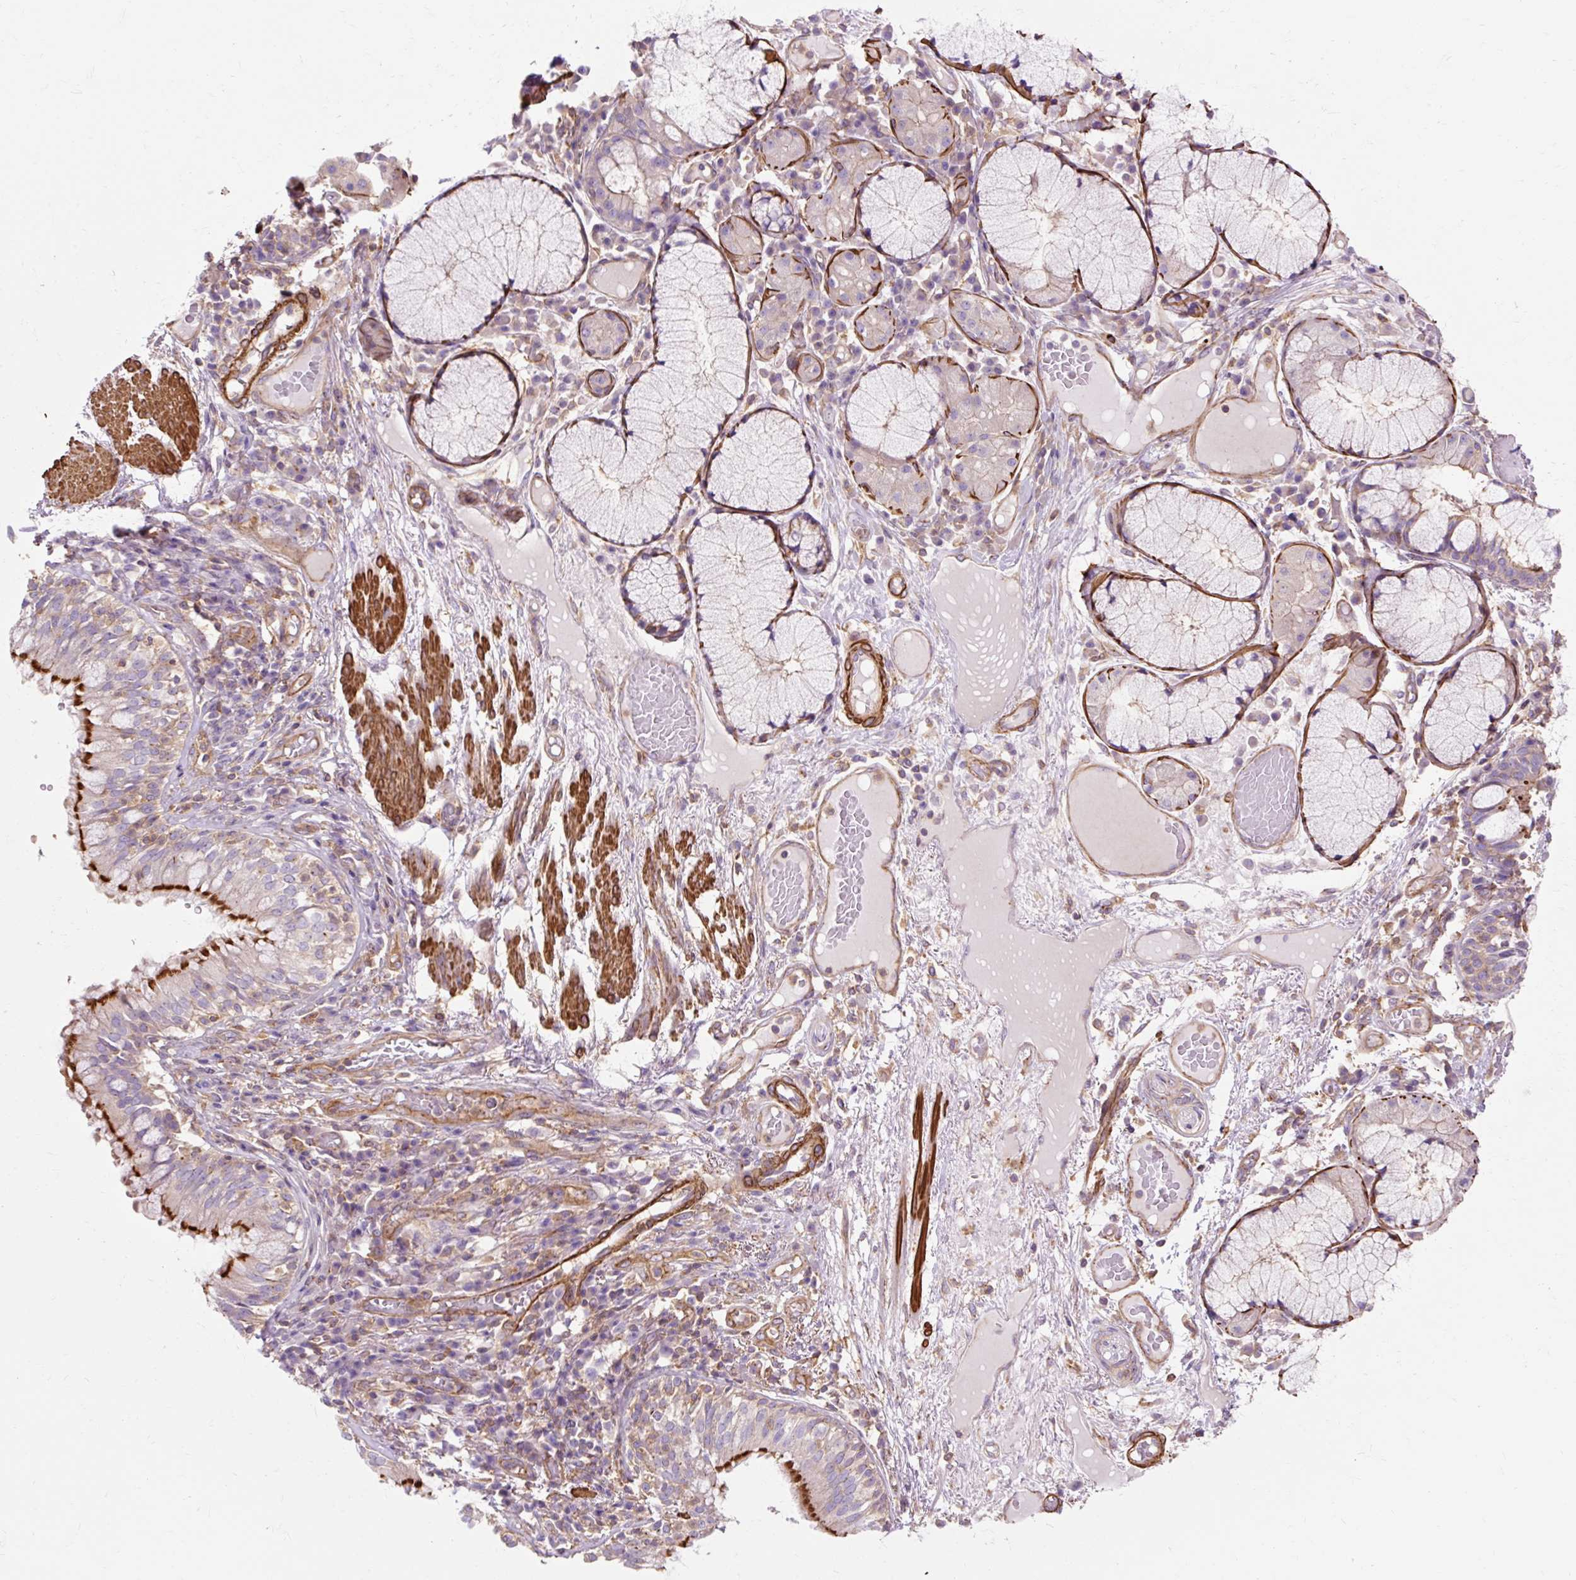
{"staining": {"intensity": "negative", "quantity": "none", "location": "none"}, "tissue": "adipose tissue", "cell_type": "Adipocytes", "image_type": "normal", "snomed": [{"axis": "morphology", "description": "Normal tissue, NOS"}, {"axis": "topography", "description": "Cartilage tissue"}, {"axis": "topography", "description": "Bronchus"}], "caption": "IHC image of normal adipose tissue: human adipose tissue stained with DAB (3,3'-diaminobenzidine) exhibits no significant protein positivity in adipocytes.", "gene": "TBC1D2B", "patient": {"sex": "male", "age": 56}}